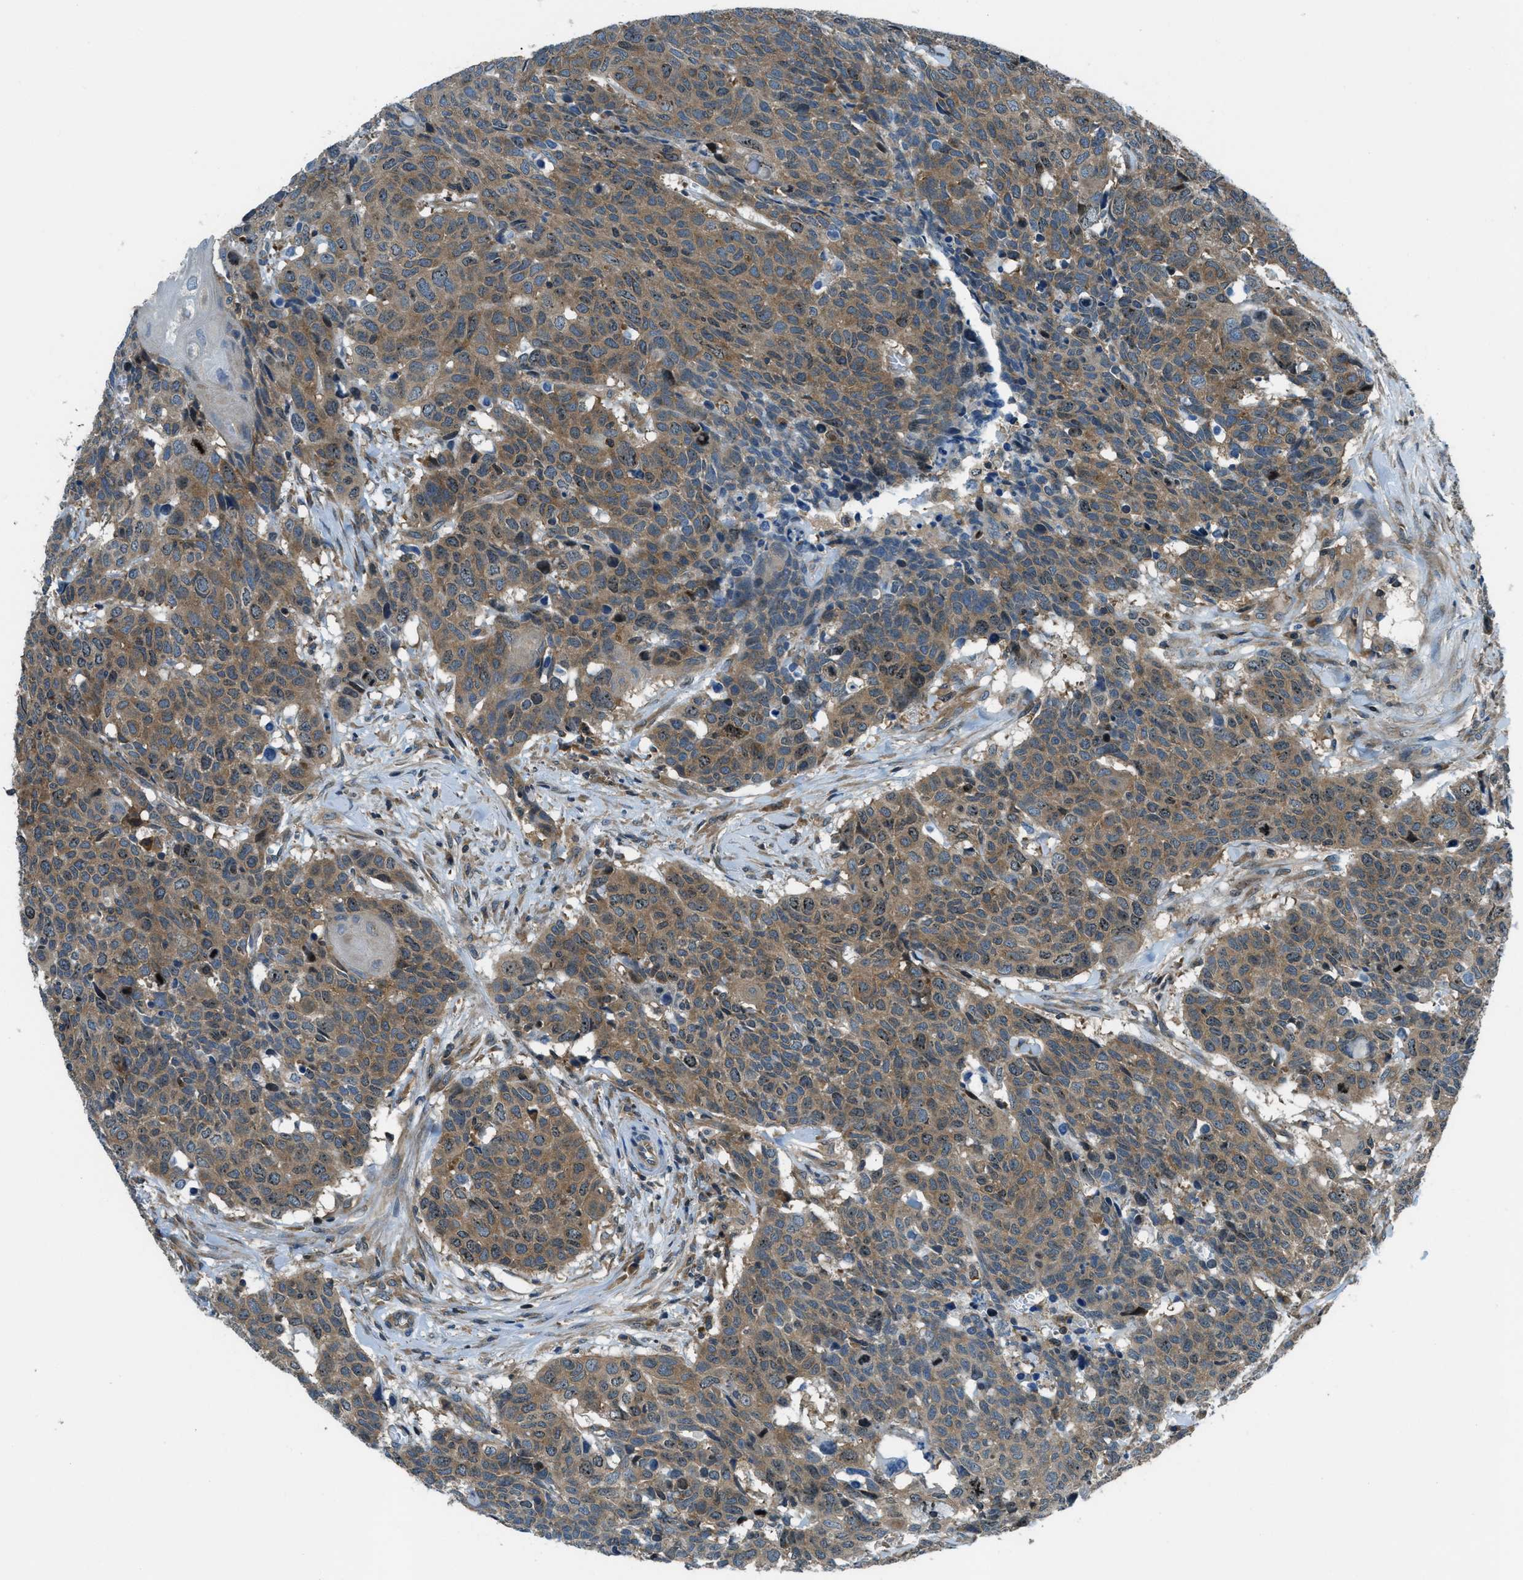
{"staining": {"intensity": "moderate", "quantity": ">75%", "location": "cytoplasmic/membranous"}, "tissue": "head and neck cancer", "cell_type": "Tumor cells", "image_type": "cancer", "snomed": [{"axis": "morphology", "description": "Squamous cell carcinoma, NOS"}, {"axis": "topography", "description": "Head-Neck"}], "caption": "Immunohistochemistry of head and neck cancer displays medium levels of moderate cytoplasmic/membranous positivity in approximately >75% of tumor cells.", "gene": "ARFGAP2", "patient": {"sex": "male", "age": 66}}